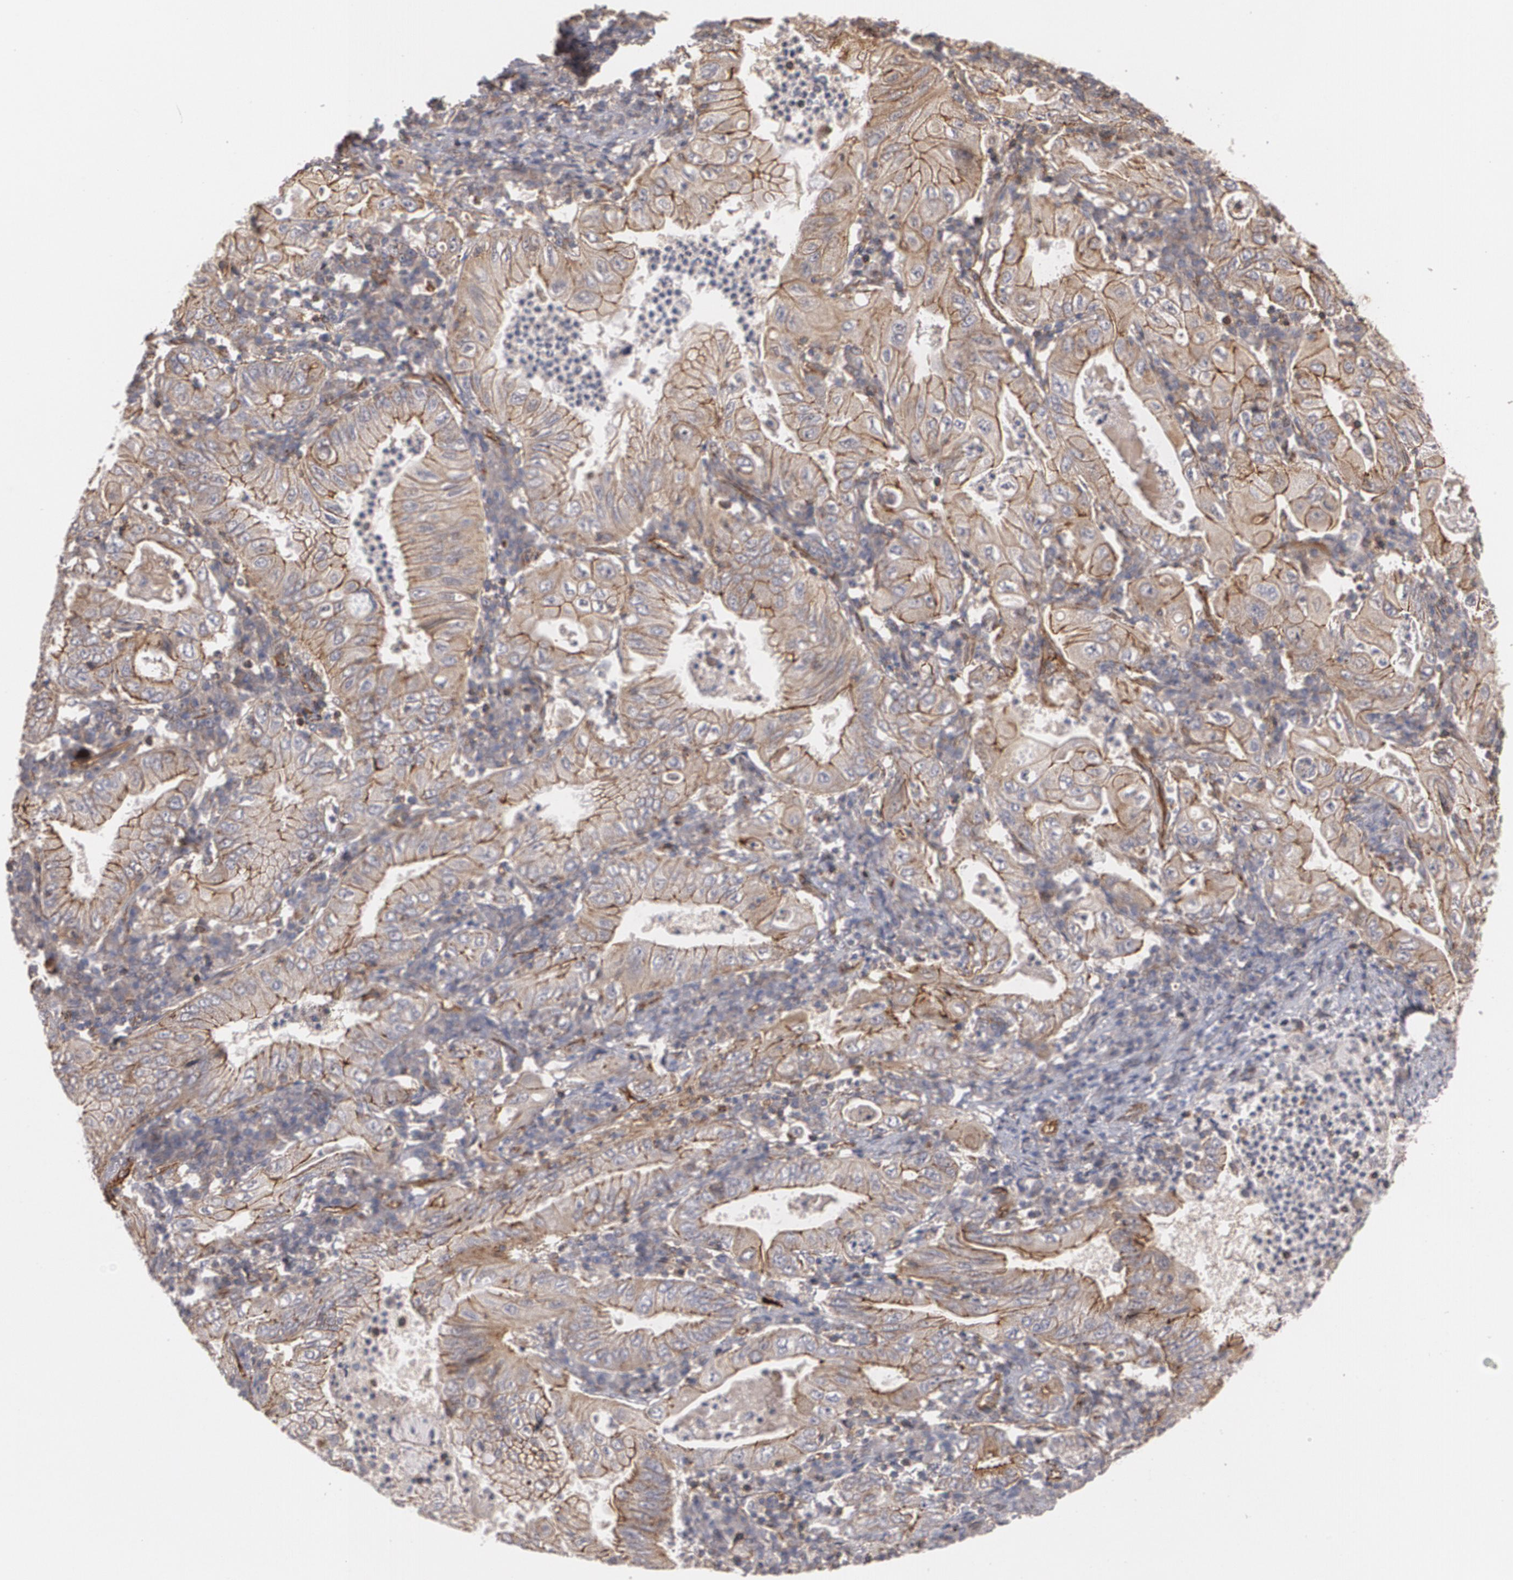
{"staining": {"intensity": "moderate", "quantity": ">75%", "location": "cytoplasmic/membranous"}, "tissue": "stomach cancer", "cell_type": "Tumor cells", "image_type": "cancer", "snomed": [{"axis": "morphology", "description": "Normal tissue, NOS"}, {"axis": "morphology", "description": "Adenocarcinoma, NOS"}, {"axis": "topography", "description": "Esophagus"}, {"axis": "topography", "description": "Stomach, upper"}, {"axis": "topography", "description": "Peripheral nerve tissue"}], "caption": "Tumor cells exhibit moderate cytoplasmic/membranous staining in about >75% of cells in stomach adenocarcinoma. (Stains: DAB (3,3'-diaminobenzidine) in brown, nuclei in blue, Microscopy: brightfield microscopy at high magnification).", "gene": "TJP1", "patient": {"sex": "male", "age": 62}}